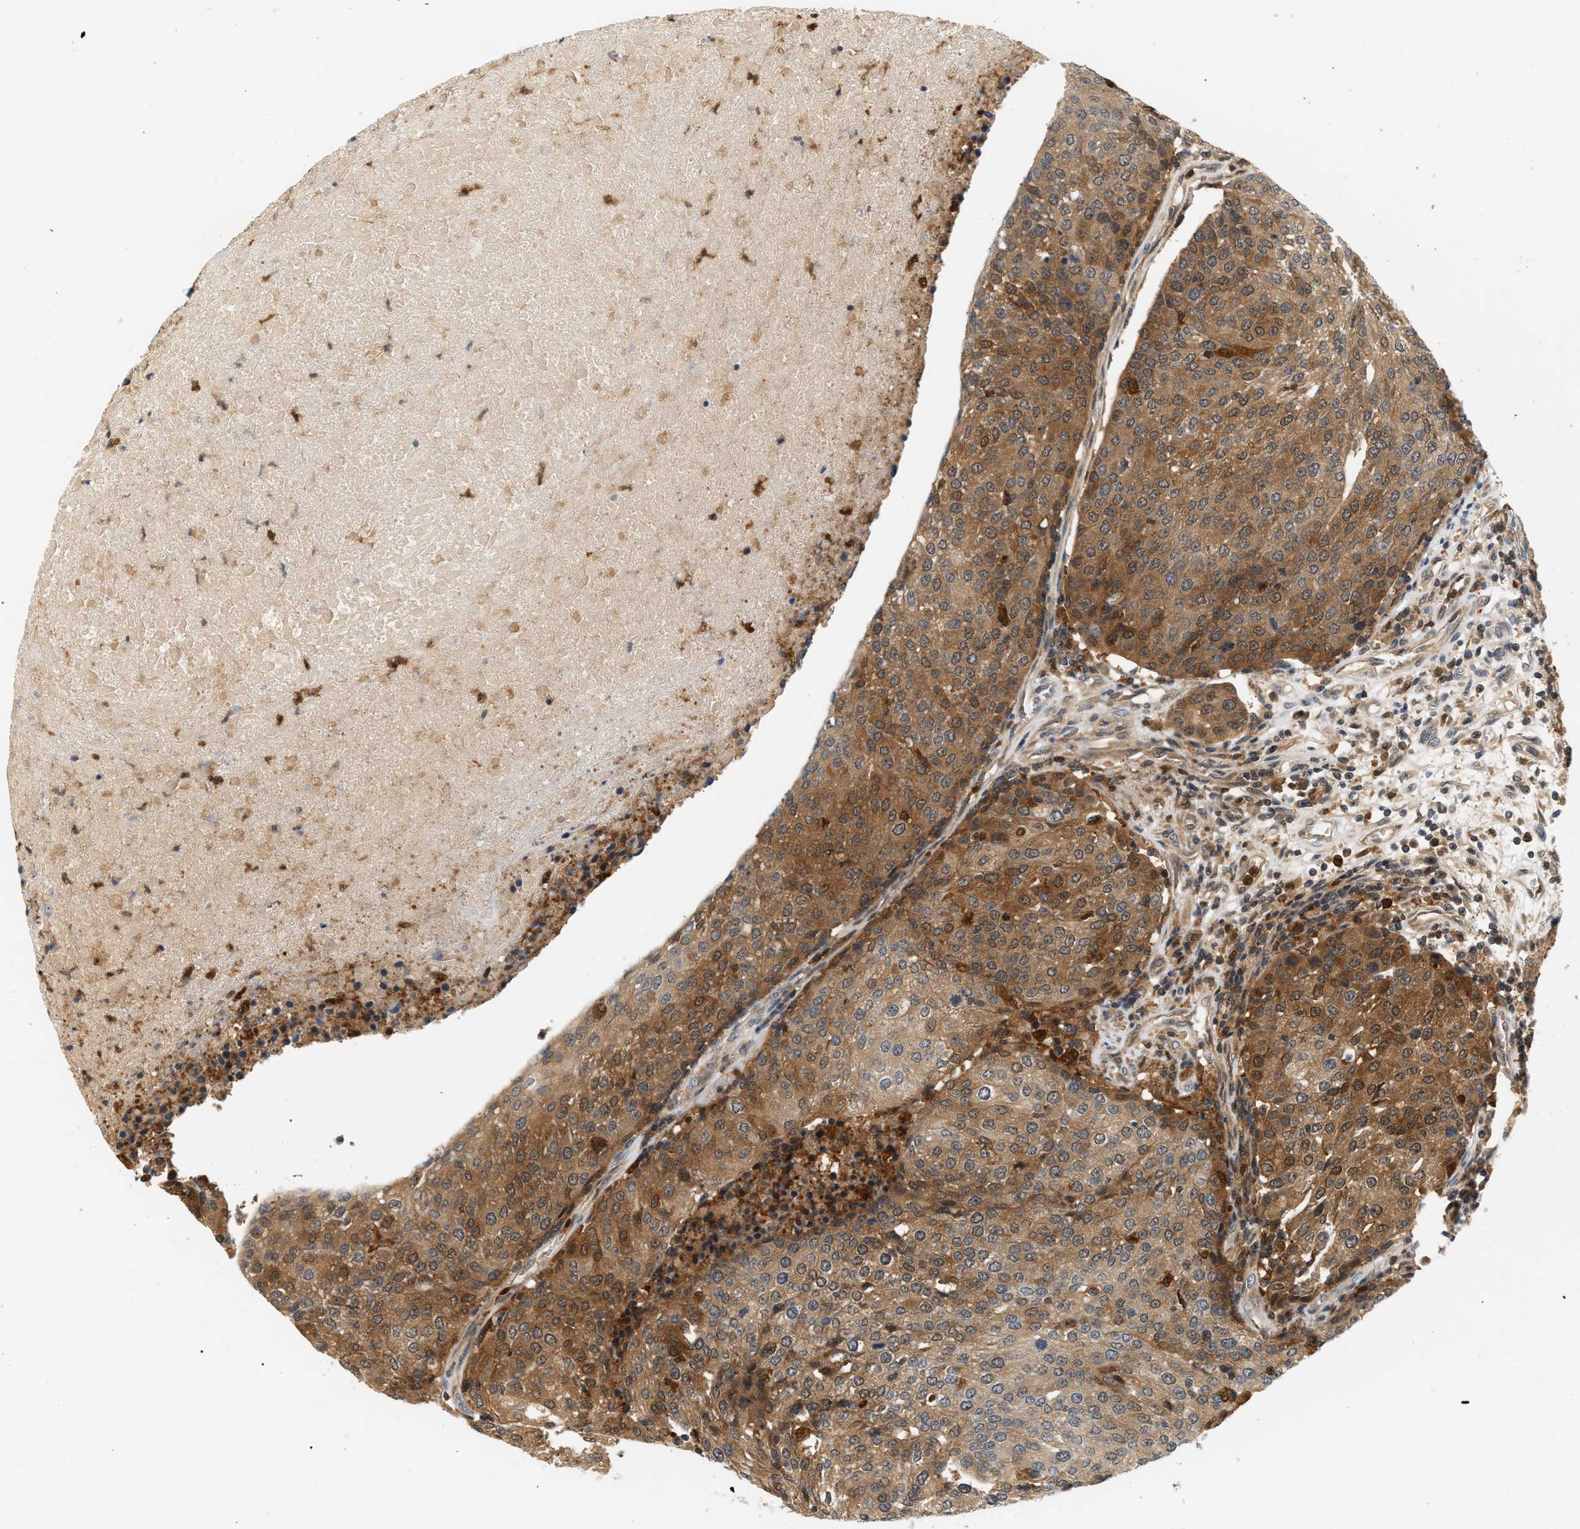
{"staining": {"intensity": "moderate", "quantity": ">75%", "location": "cytoplasmic/membranous"}, "tissue": "urothelial cancer", "cell_type": "Tumor cells", "image_type": "cancer", "snomed": [{"axis": "morphology", "description": "Urothelial carcinoma, High grade"}, {"axis": "topography", "description": "Urinary bladder"}], "caption": "Immunohistochemical staining of urothelial carcinoma (high-grade) shows medium levels of moderate cytoplasmic/membranous positivity in approximately >75% of tumor cells.", "gene": "PYCARD", "patient": {"sex": "female", "age": 85}}